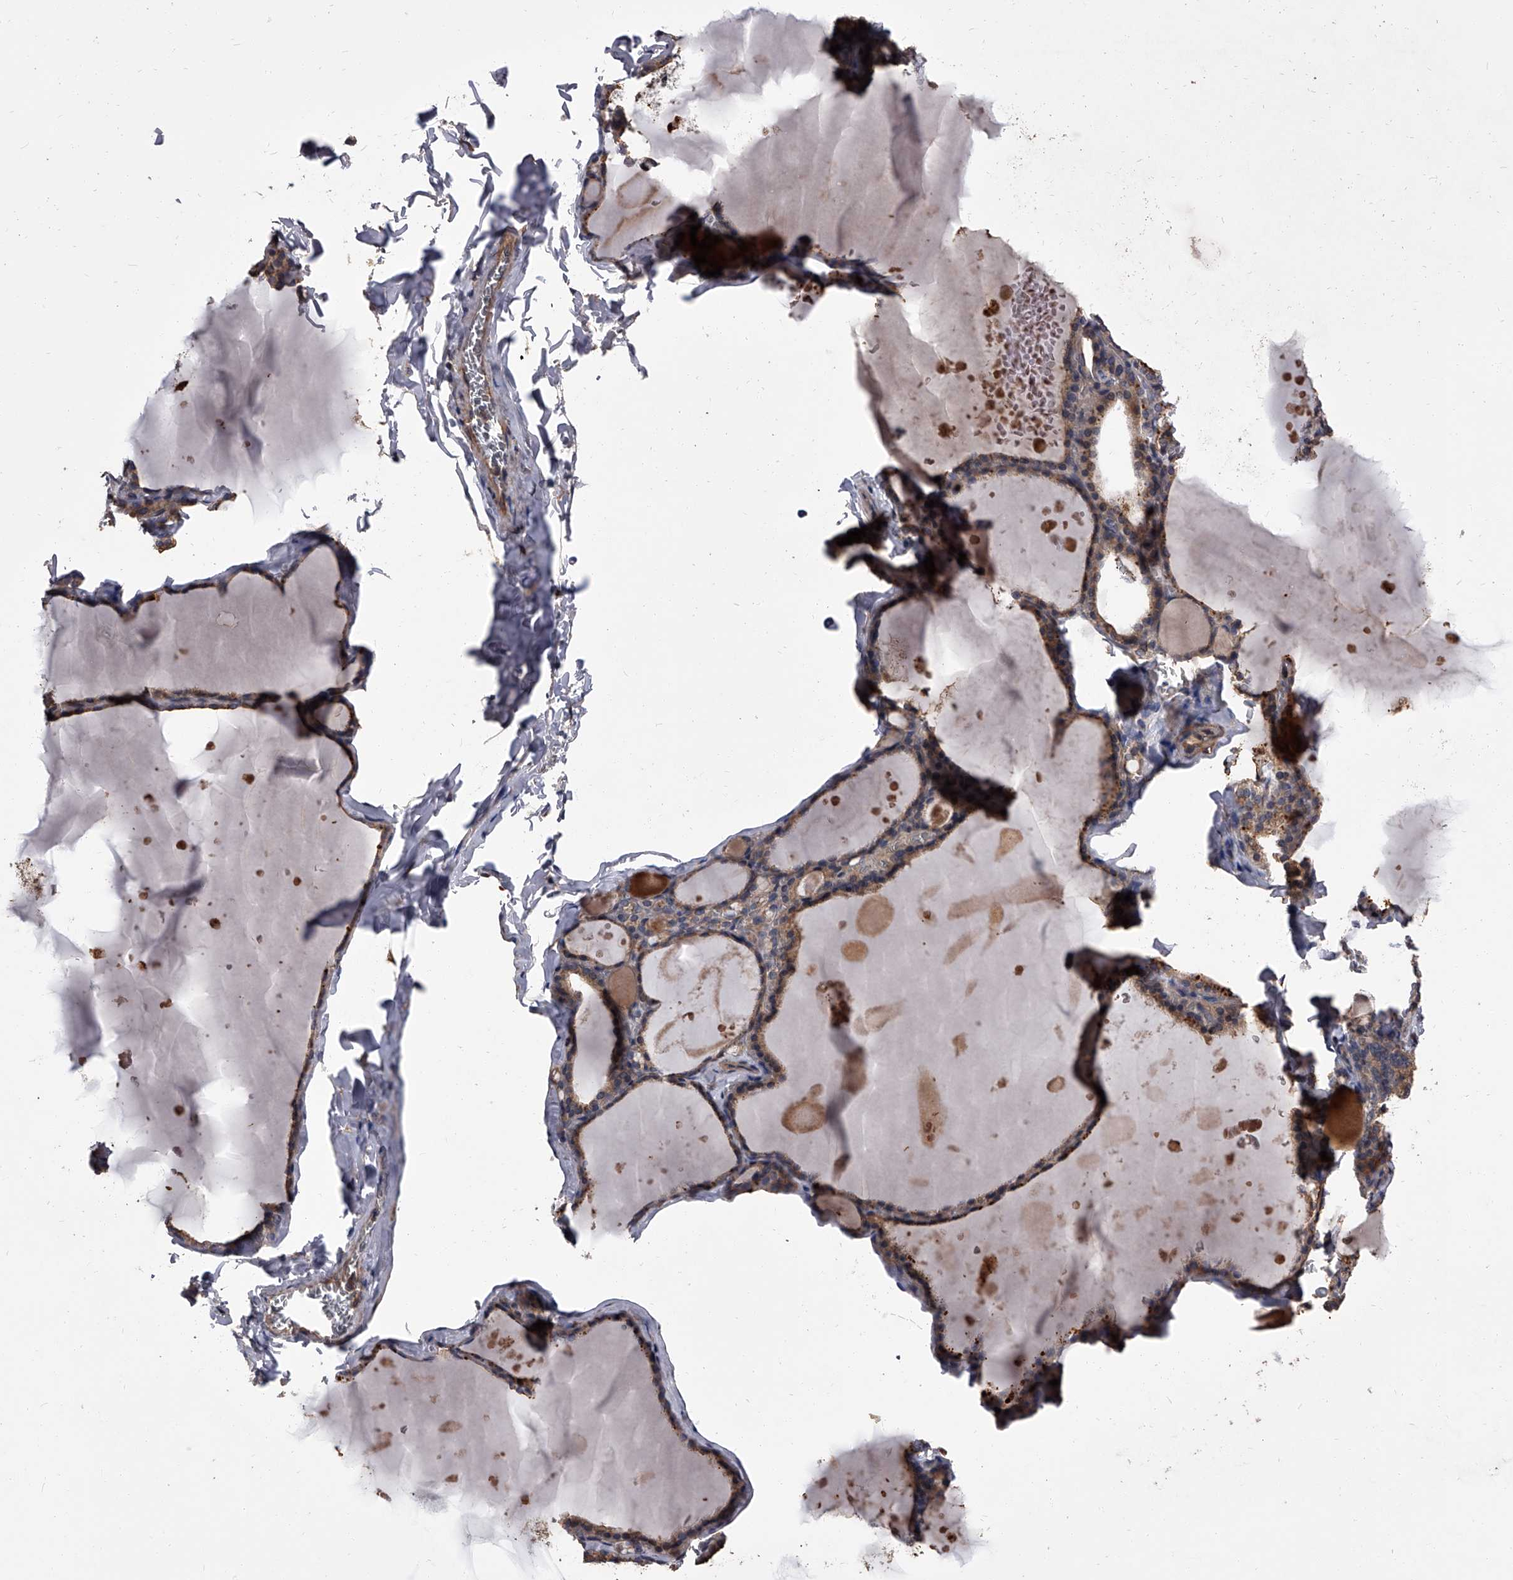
{"staining": {"intensity": "weak", "quantity": ">75%", "location": "cytoplasmic/membranous"}, "tissue": "thyroid gland", "cell_type": "Glandular cells", "image_type": "normal", "snomed": [{"axis": "morphology", "description": "Normal tissue, NOS"}, {"axis": "topography", "description": "Thyroid gland"}], "caption": "A brown stain shows weak cytoplasmic/membranous expression of a protein in glandular cells of normal human thyroid gland.", "gene": "STK36", "patient": {"sex": "male", "age": 56}}